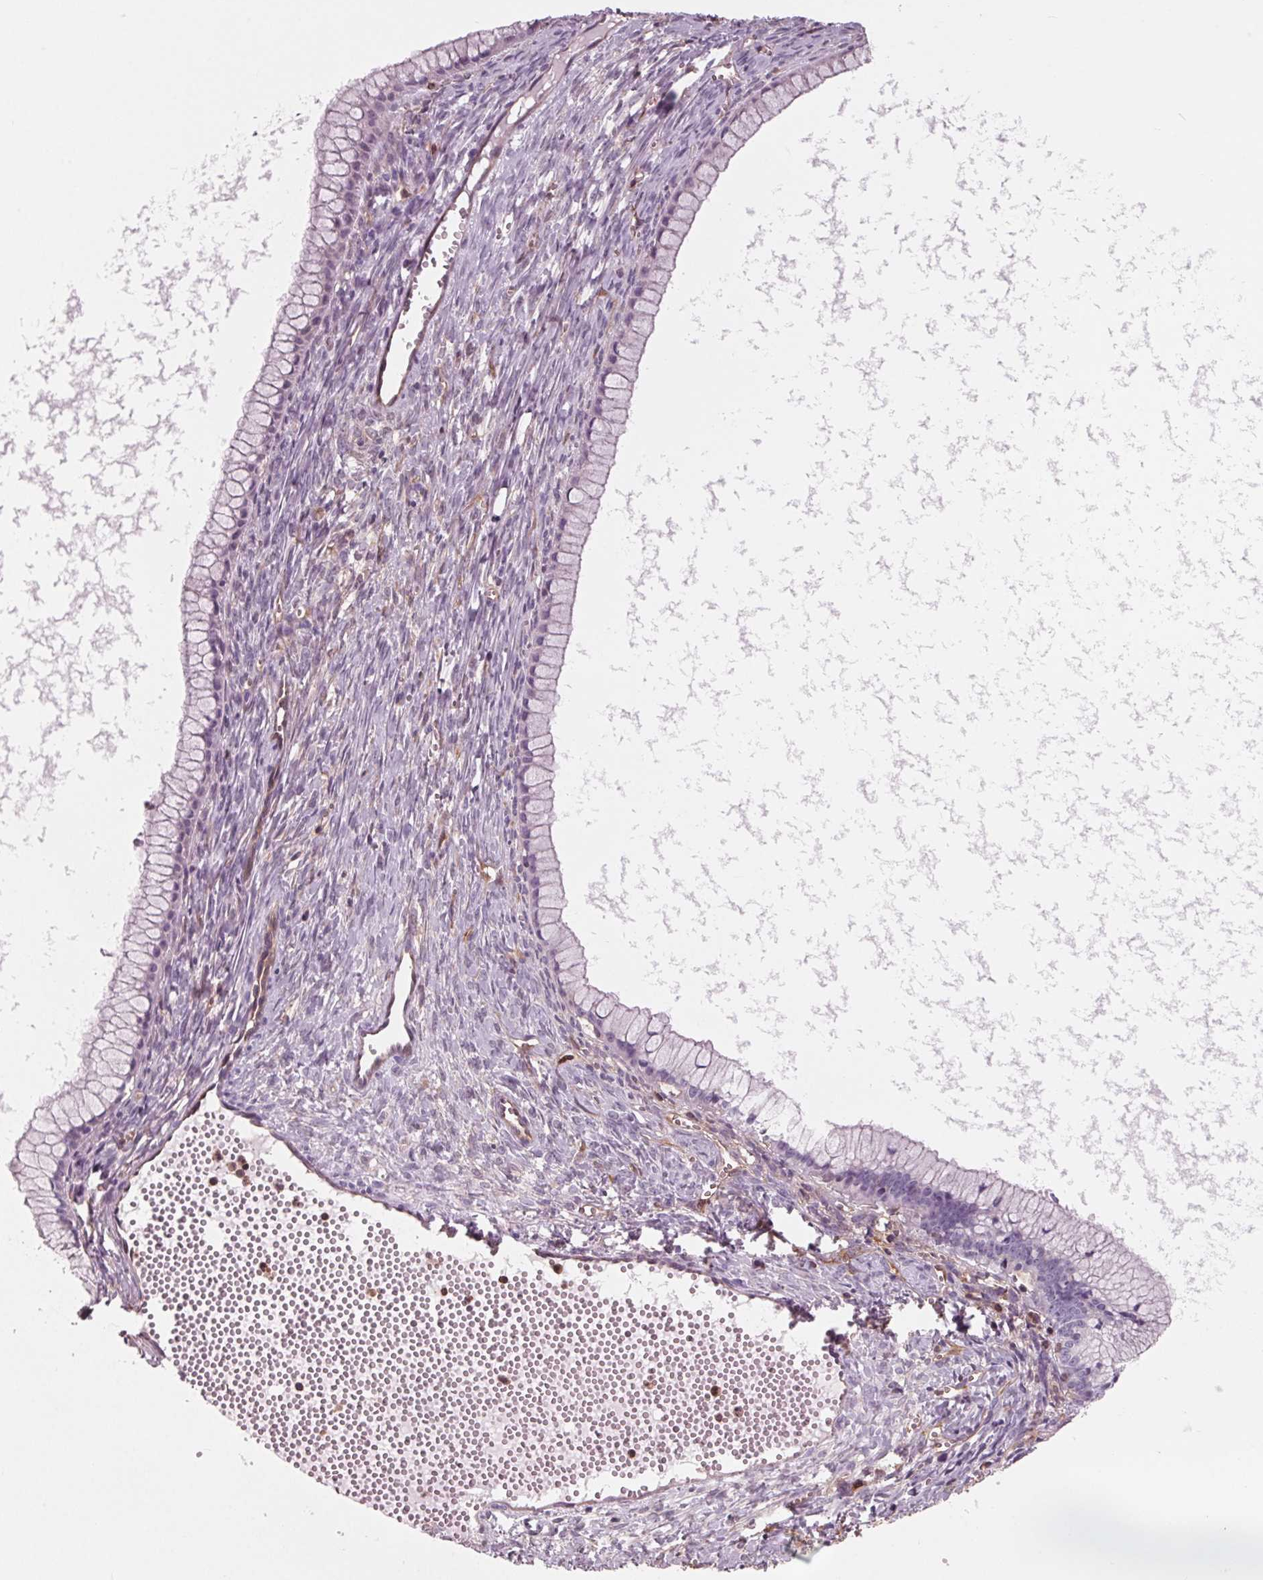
{"staining": {"intensity": "negative", "quantity": "none", "location": "none"}, "tissue": "ovarian cancer", "cell_type": "Tumor cells", "image_type": "cancer", "snomed": [{"axis": "morphology", "description": "Cystadenocarcinoma, mucinous, NOS"}, {"axis": "topography", "description": "Ovary"}], "caption": "Human ovarian mucinous cystadenocarcinoma stained for a protein using IHC displays no staining in tumor cells.", "gene": "ARHGAP25", "patient": {"sex": "female", "age": 41}}